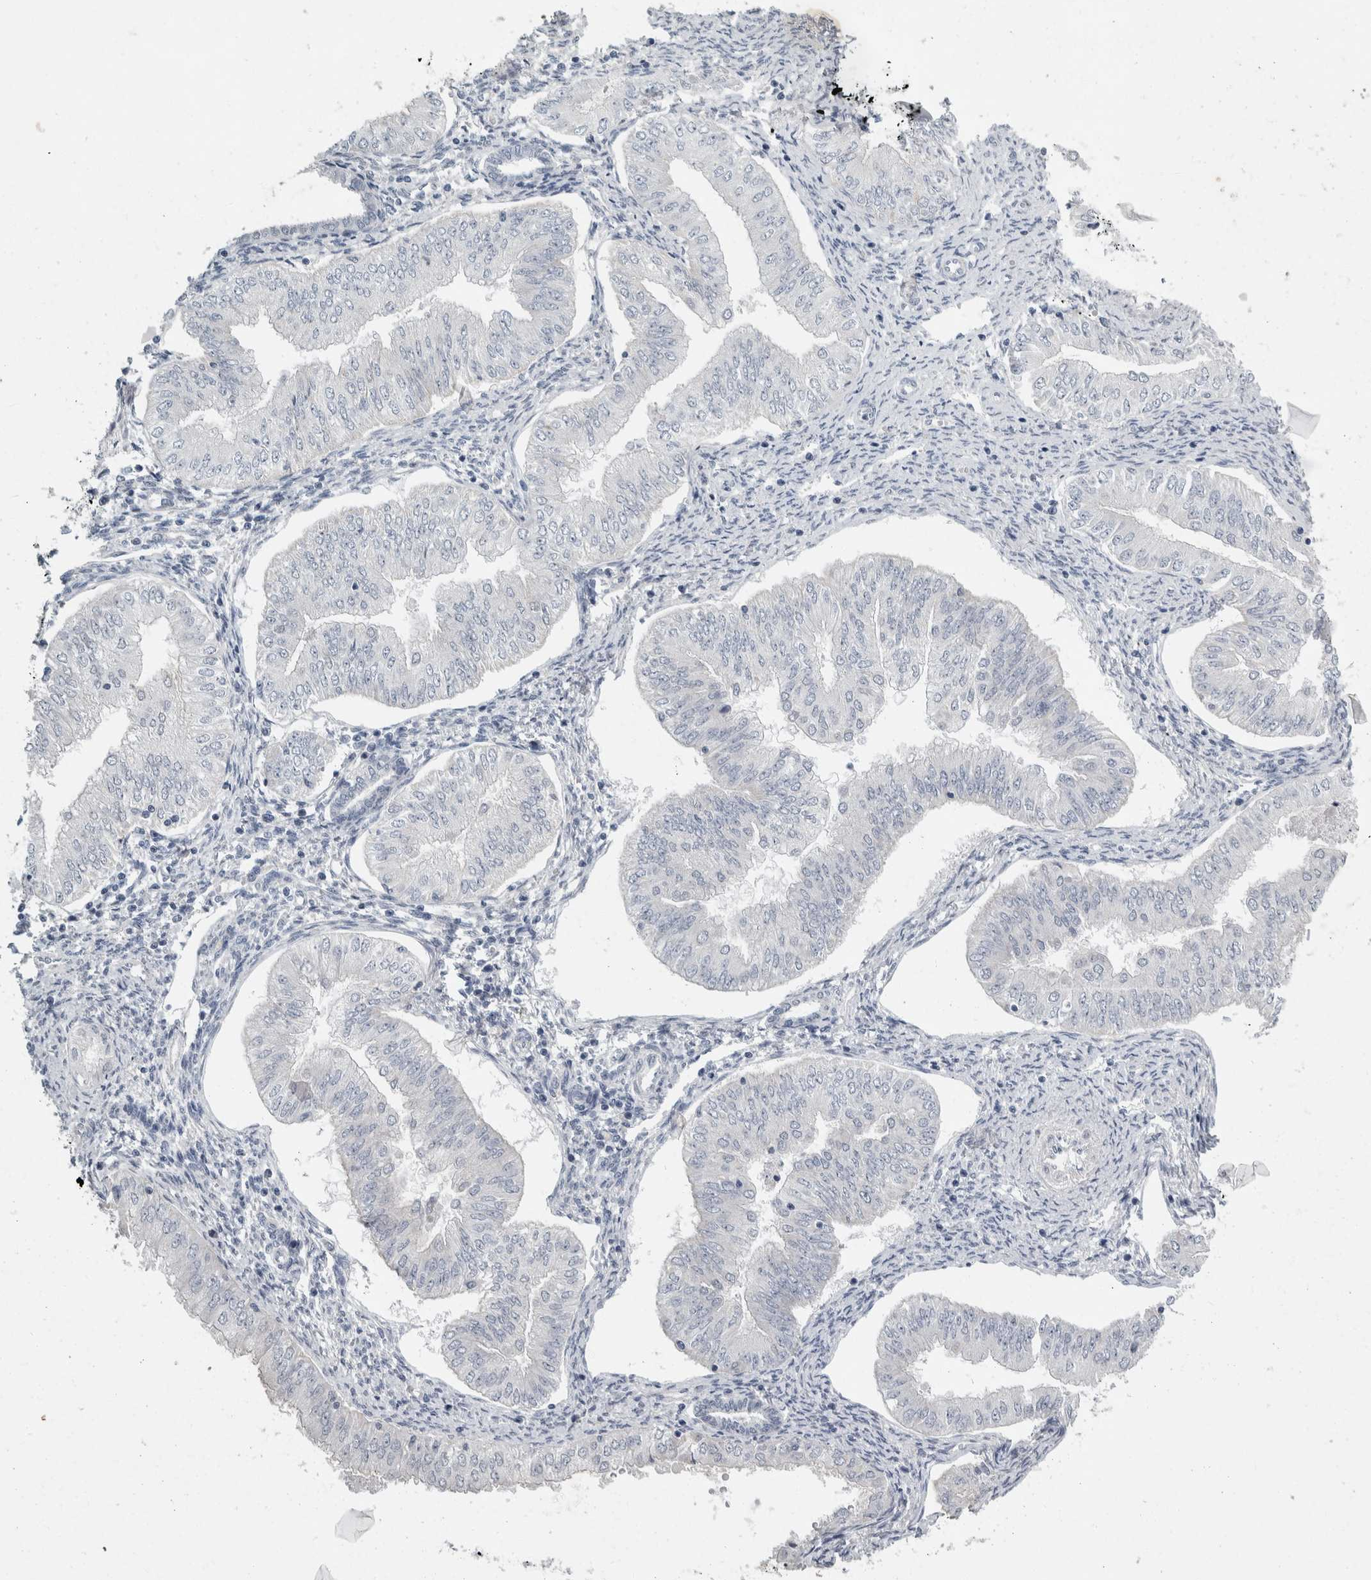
{"staining": {"intensity": "negative", "quantity": "none", "location": "none"}, "tissue": "endometrial cancer", "cell_type": "Tumor cells", "image_type": "cancer", "snomed": [{"axis": "morphology", "description": "Normal tissue, NOS"}, {"axis": "morphology", "description": "Adenocarcinoma, NOS"}, {"axis": "topography", "description": "Endometrium"}], "caption": "Adenocarcinoma (endometrial) stained for a protein using immunohistochemistry (IHC) exhibits no staining tumor cells.", "gene": "FXYD7", "patient": {"sex": "female", "age": 53}}